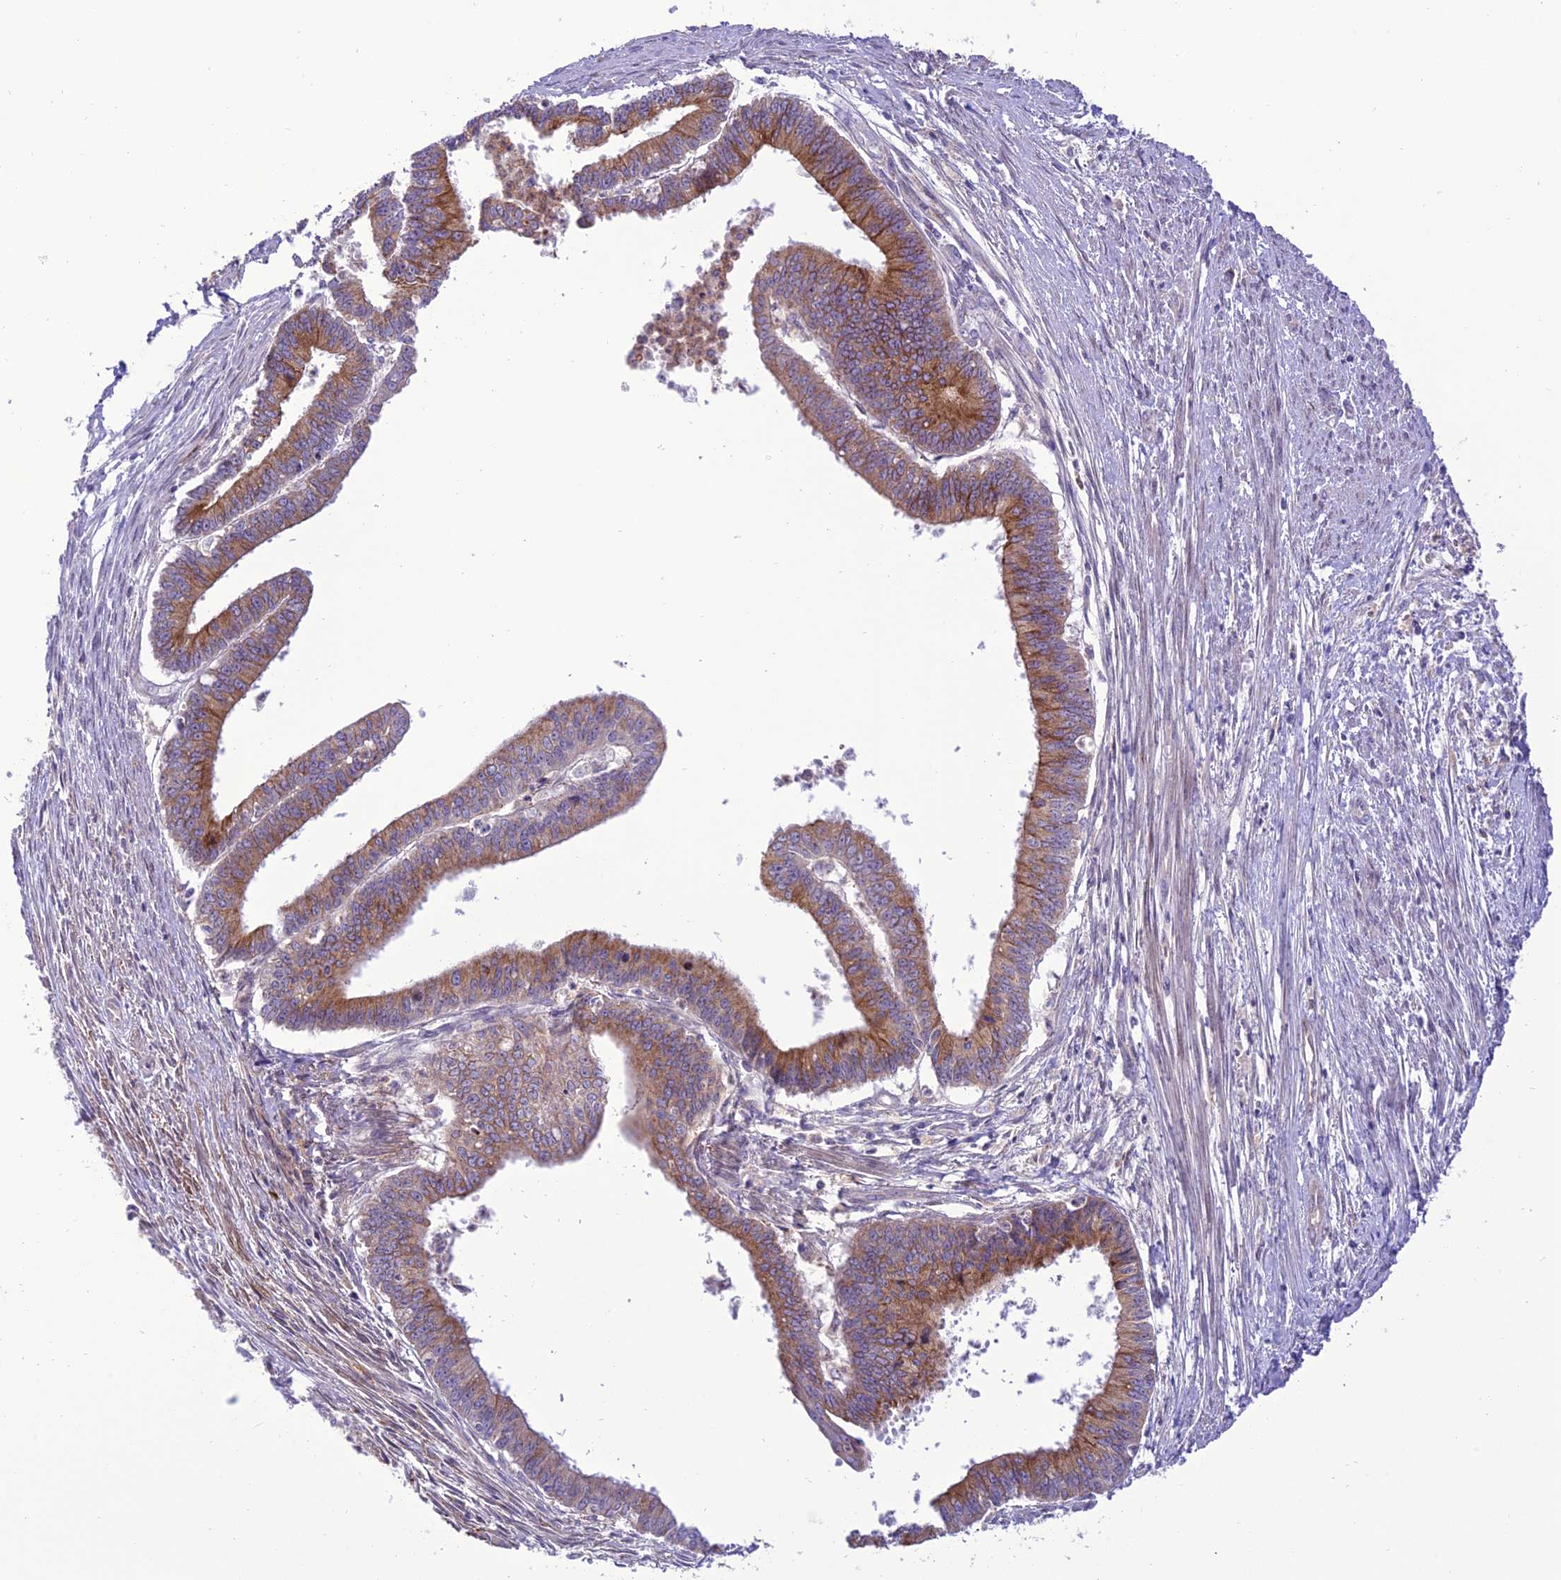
{"staining": {"intensity": "moderate", "quantity": "25%-75%", "location": "cytoplasmic/membranous"}, "tissue": "endometrial cancer", "cell_type": "Tumor cells", "image_type": "cancer", "snomed": [{"axis": "morphology", "description": "Adenocarcinoma, NOS"}, {"axis": "topography", "description": "Endometrium"}], "caption": "A high-resolution photomicrograph shows immunohistochemistry staining of endometrial cancer (adenocarcinoma), which demonstrates moderate cytoplasmic/membranous expression in approximately 25%-75% of tumor cells.", "gene": "JMY", "patient": {"sex": "female", "age": 73}}